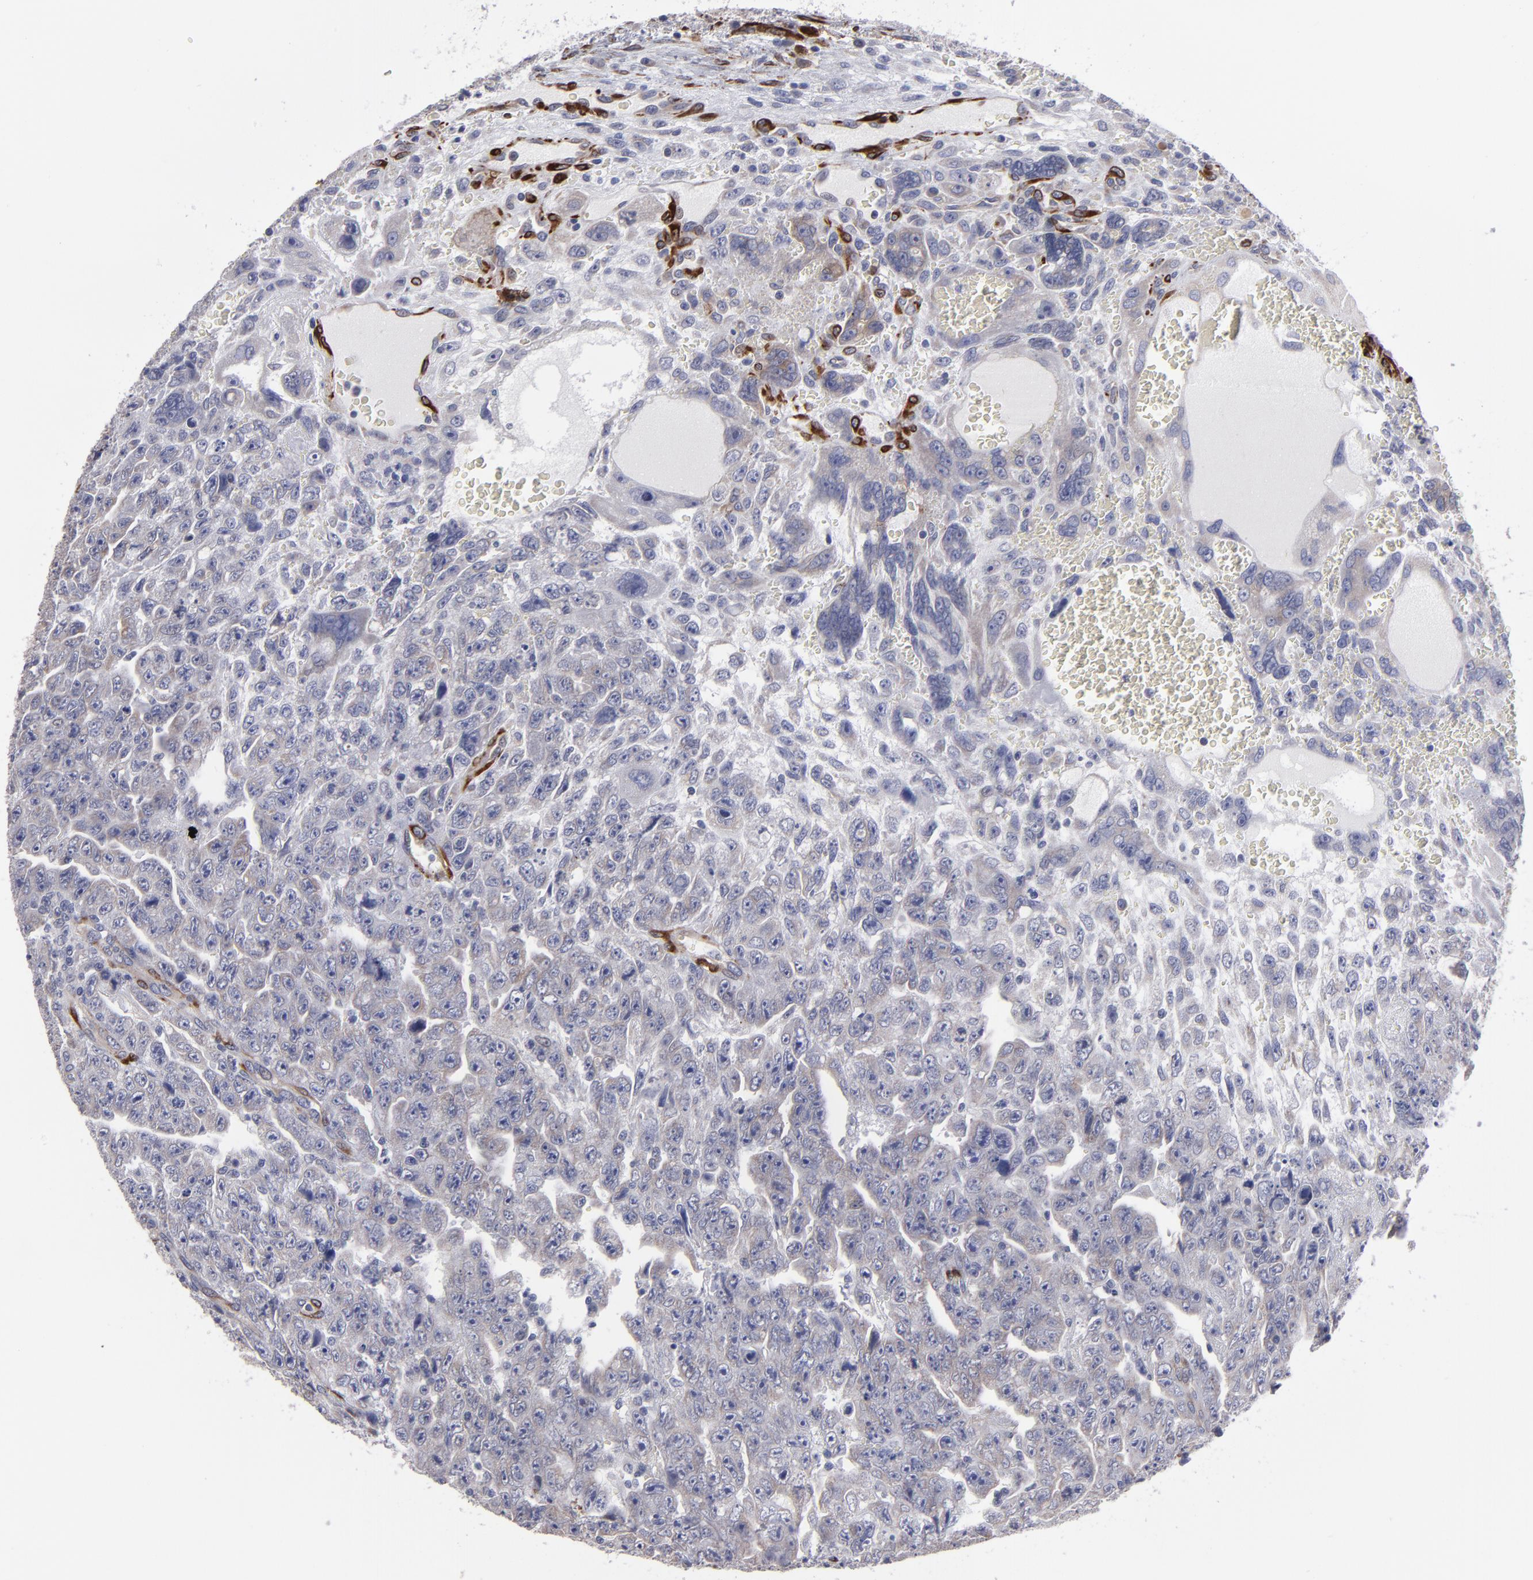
{"staining": {"intensity": "weak", "quantity": "25%-75%", "location": "cytoplasmic/membranous"}, "tissue": "testis cancer", "cell_type": "Tumor cells", "image_type": "cancer", "snomed": [{"axis": "morphology", "description": "Carcinoma, Embryonal, NOS"}, {"axis": "topography", "description": "Testis"}], "caption": "There is low levels of weak cytoplasmic/membranous expression in tumor cells of embryonal carcinoma (testis), as demonstrated by immunohistochemical staining (brown color).", "gene": "SLMAP", "patient": {"sex": "male", "age": 28}}